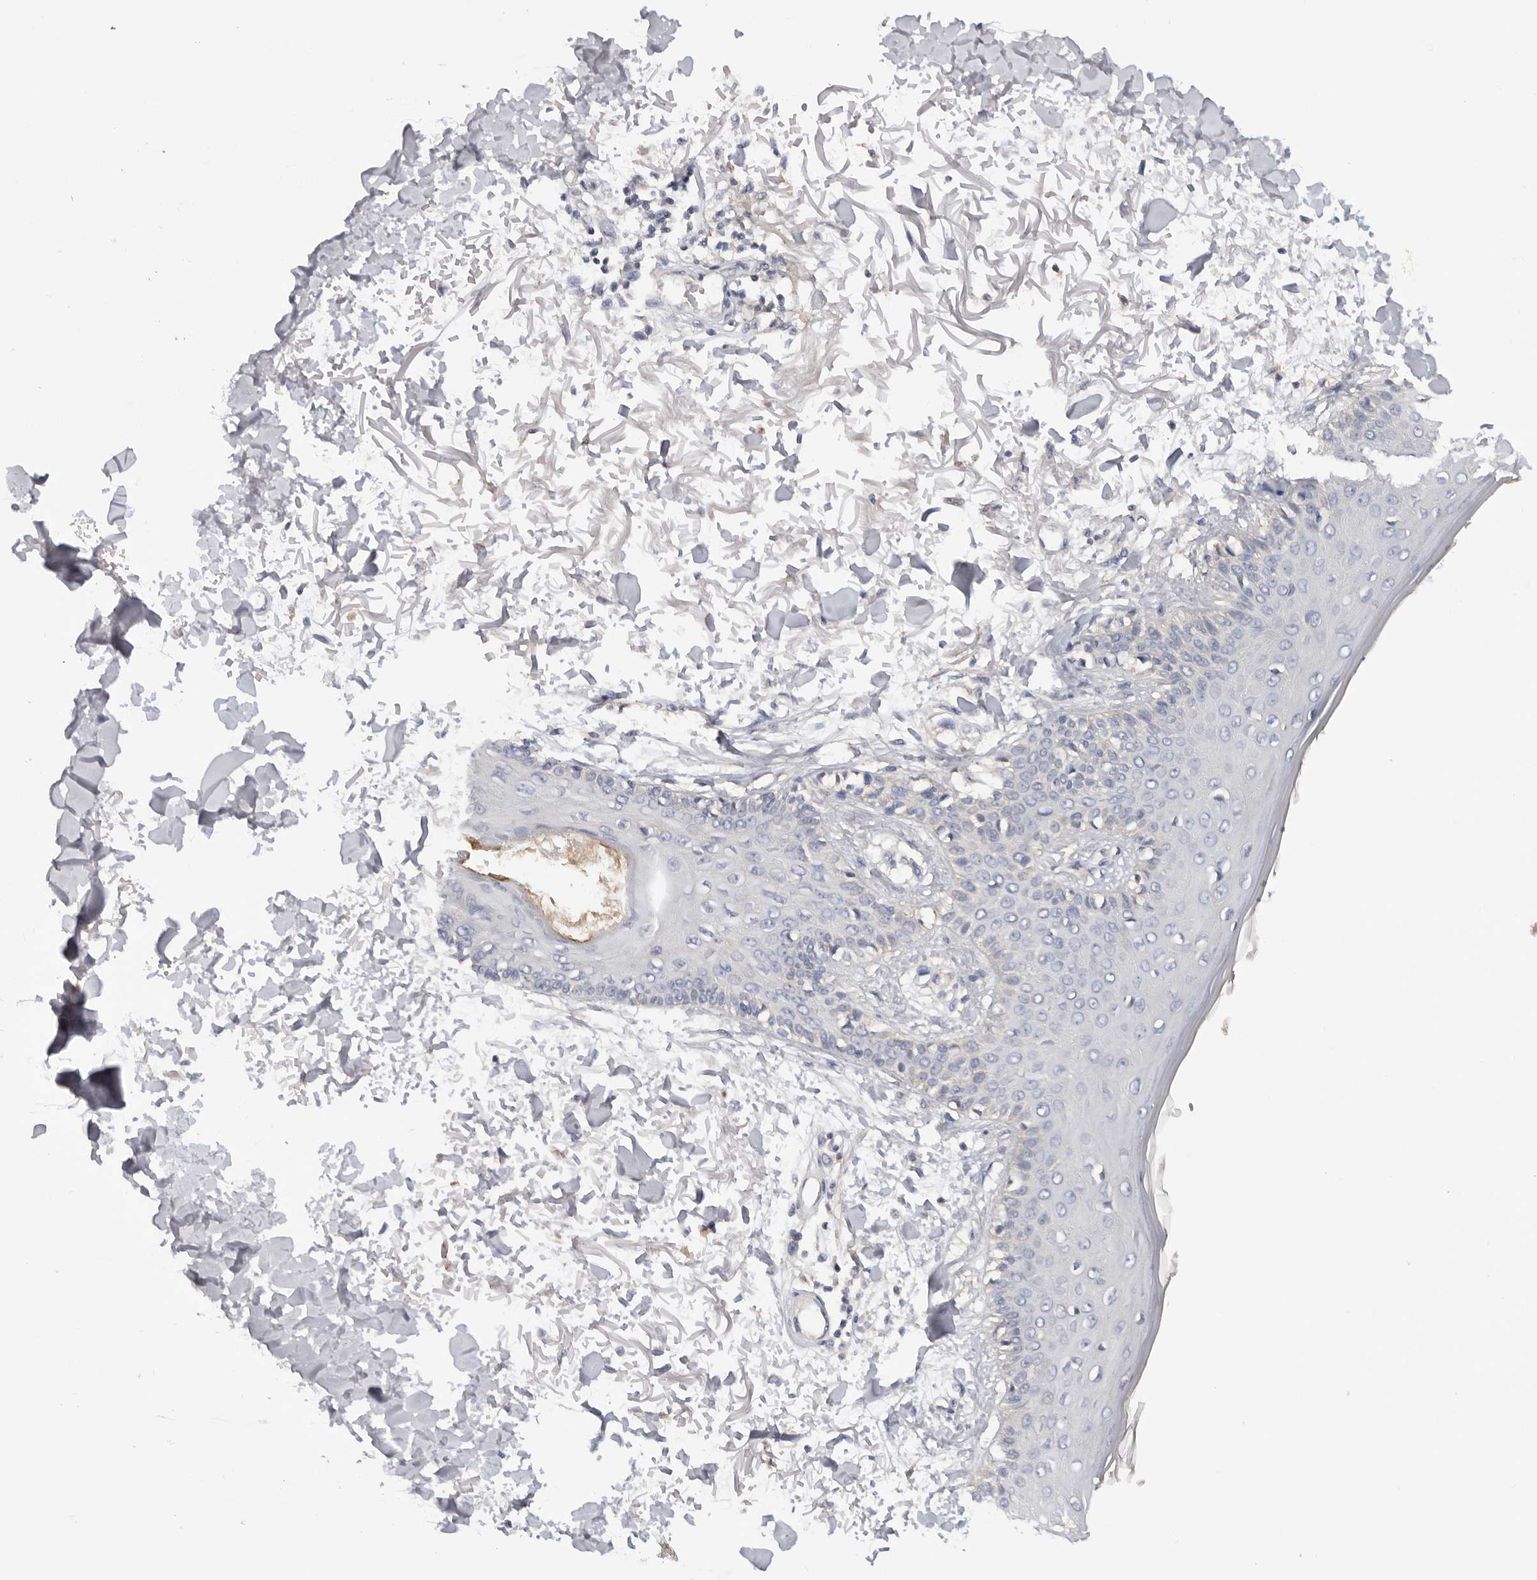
{"staining": {"intensity": "negative", "quantity": "none", "location": "none"}, "tissue": "skin", "cell_type": "Fibroblasts", "image_type": "normal", "snomed": [{"axis": "morphology", "description": "Normal tissue, NOS"}, {"axis": "morphology", "description": "Squamous cell carcinoma, NOS"}, {"axis": "topography", "description": "Skin"}, {"axis": "topography", "description": "Peripheral nerve tissue"}], "caption": "This is an IHC micrograph of unremarkable human skin. There is no staining in fibroblasts.", "gene": "WDTC1", "patient": {"sex": "male", "age": 83}}